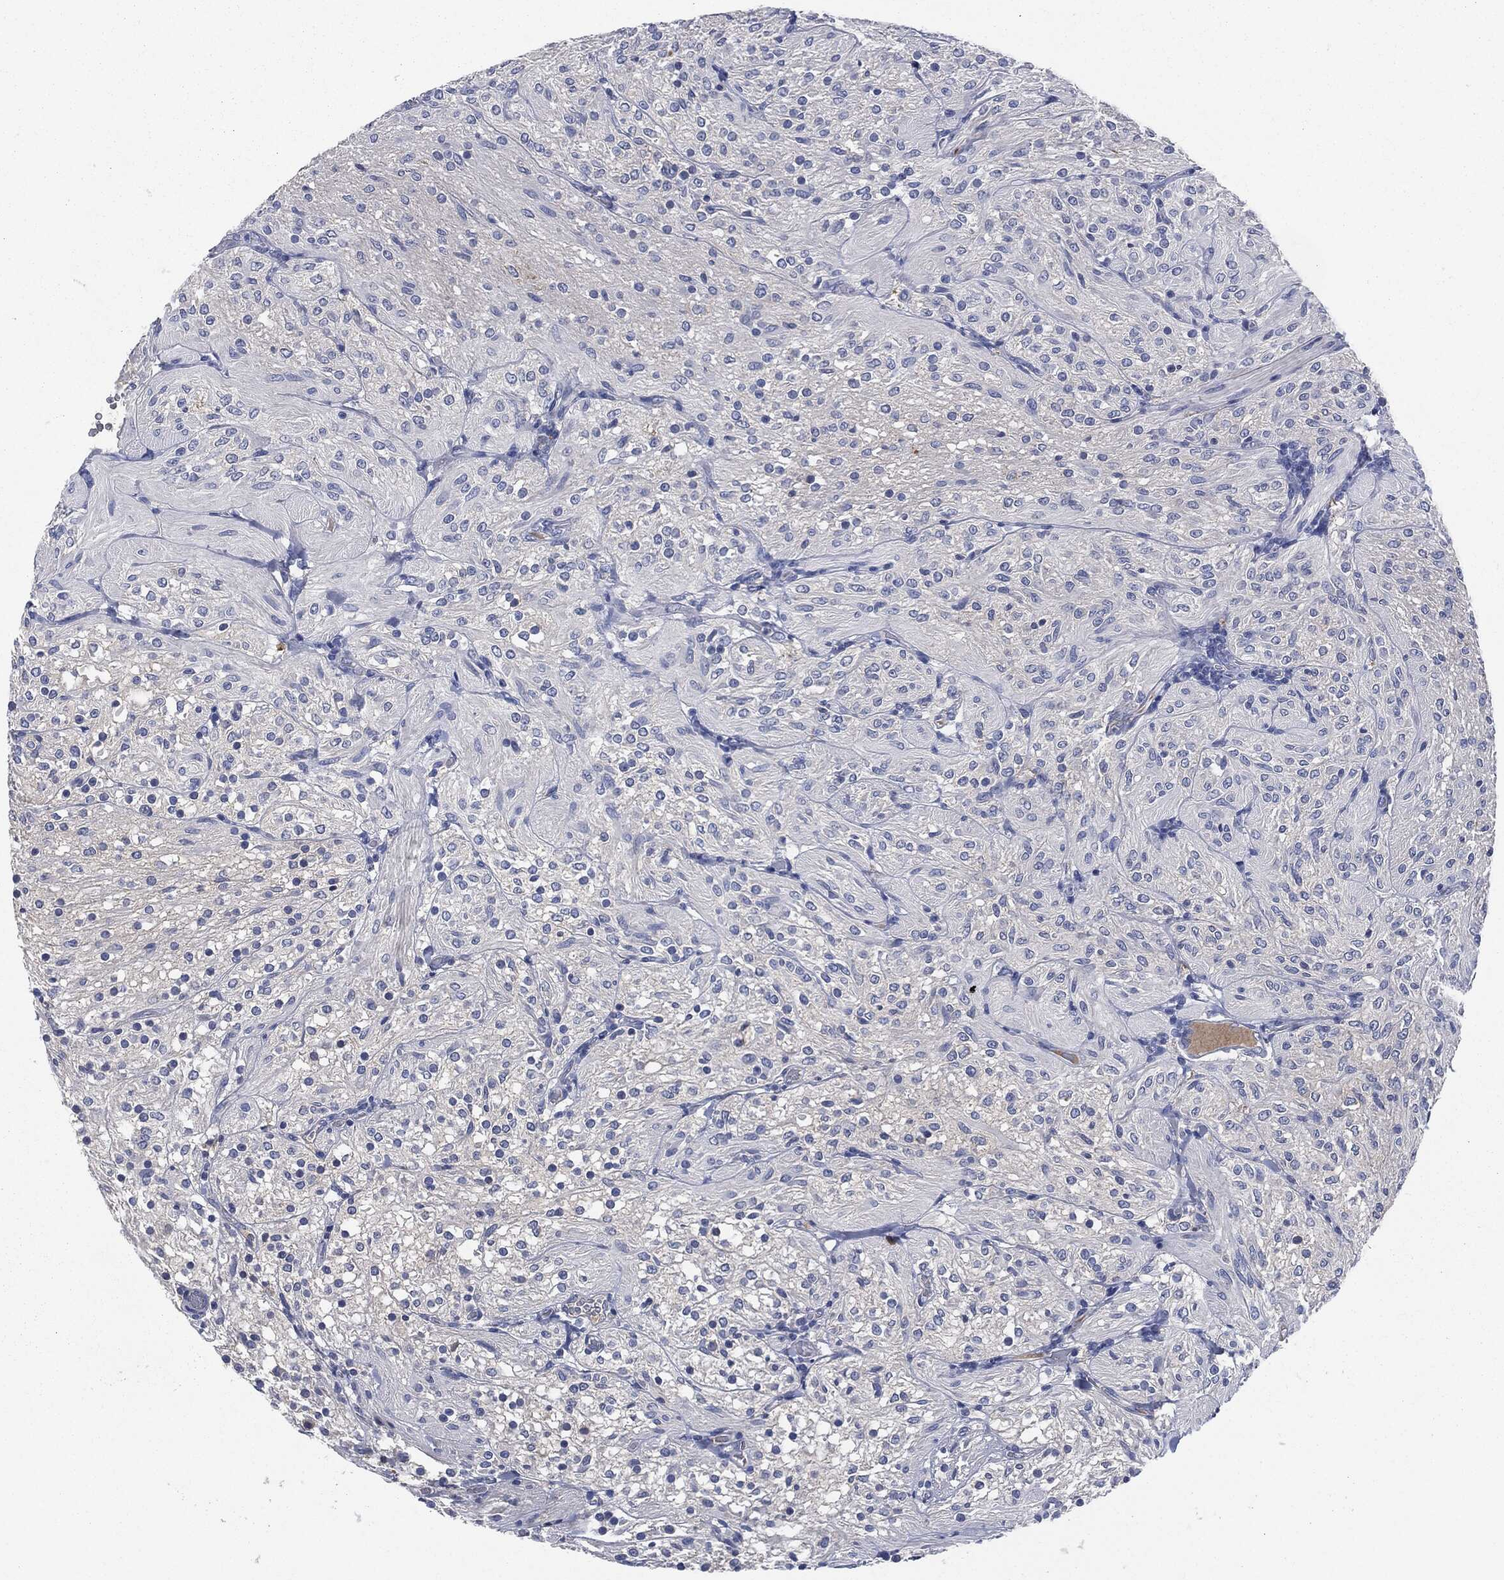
{"staining": {"intensity": "negative", "quantity": "none", "location": "none"}, "tissue": "glioma", "cell_type": "Tumor cells", "image_type": "cancer", "snomed": [{"axis": "morphology", "description": "Glioma, malignant, Low grade"}, {"axis": "topography", "description": "Brain"}], "caption": "Immunohistochemistry (IHC) histopathology image of neoplastic tissue: human low-grade glioma (malignant) stained with DAB (3,3'-diaminobenzidine) demonstrates no significant protein positivity in tumor cells.", "gene": "CD27", "patient": {"sex": "male", "age": 3}}